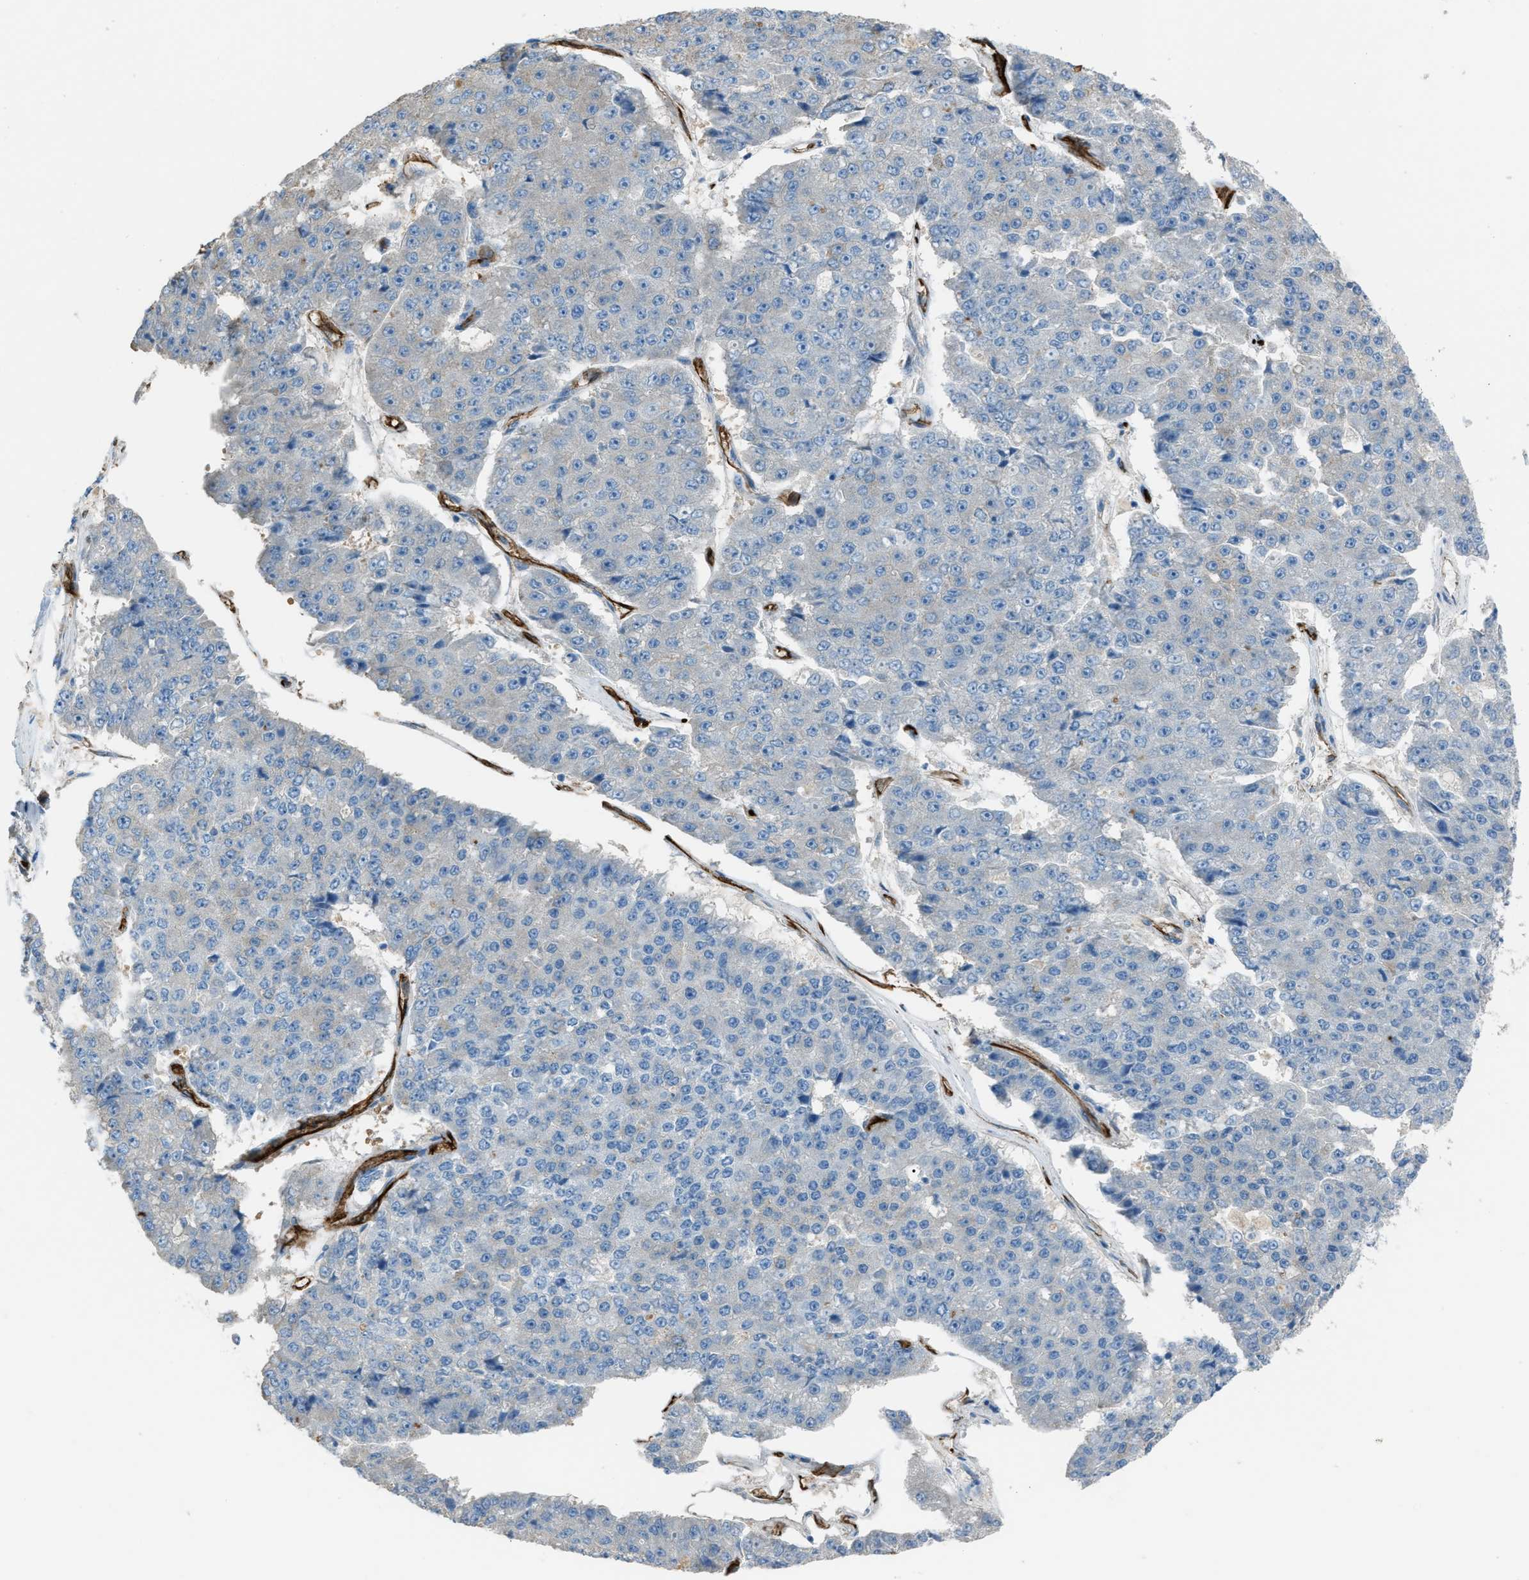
{"staining": {"intensity": "negative", "quantity": "none", "location": "none"}, "tissue": "pancreatic cancer", "cell_type": "Tumor cells", "image_type": "cancer", "snomed": [{"axis": "morphology", "description": "Adenocarcinoma, NOS"}, {"axis": "topography", "description": "Pancreas"}], "caption": "A micrograph of human adenocarcinoma (pancreatic) is negative for staining in tumor cells.", "gene": "SLC22A15", "patient": {"sex": "male", "age": 50}}